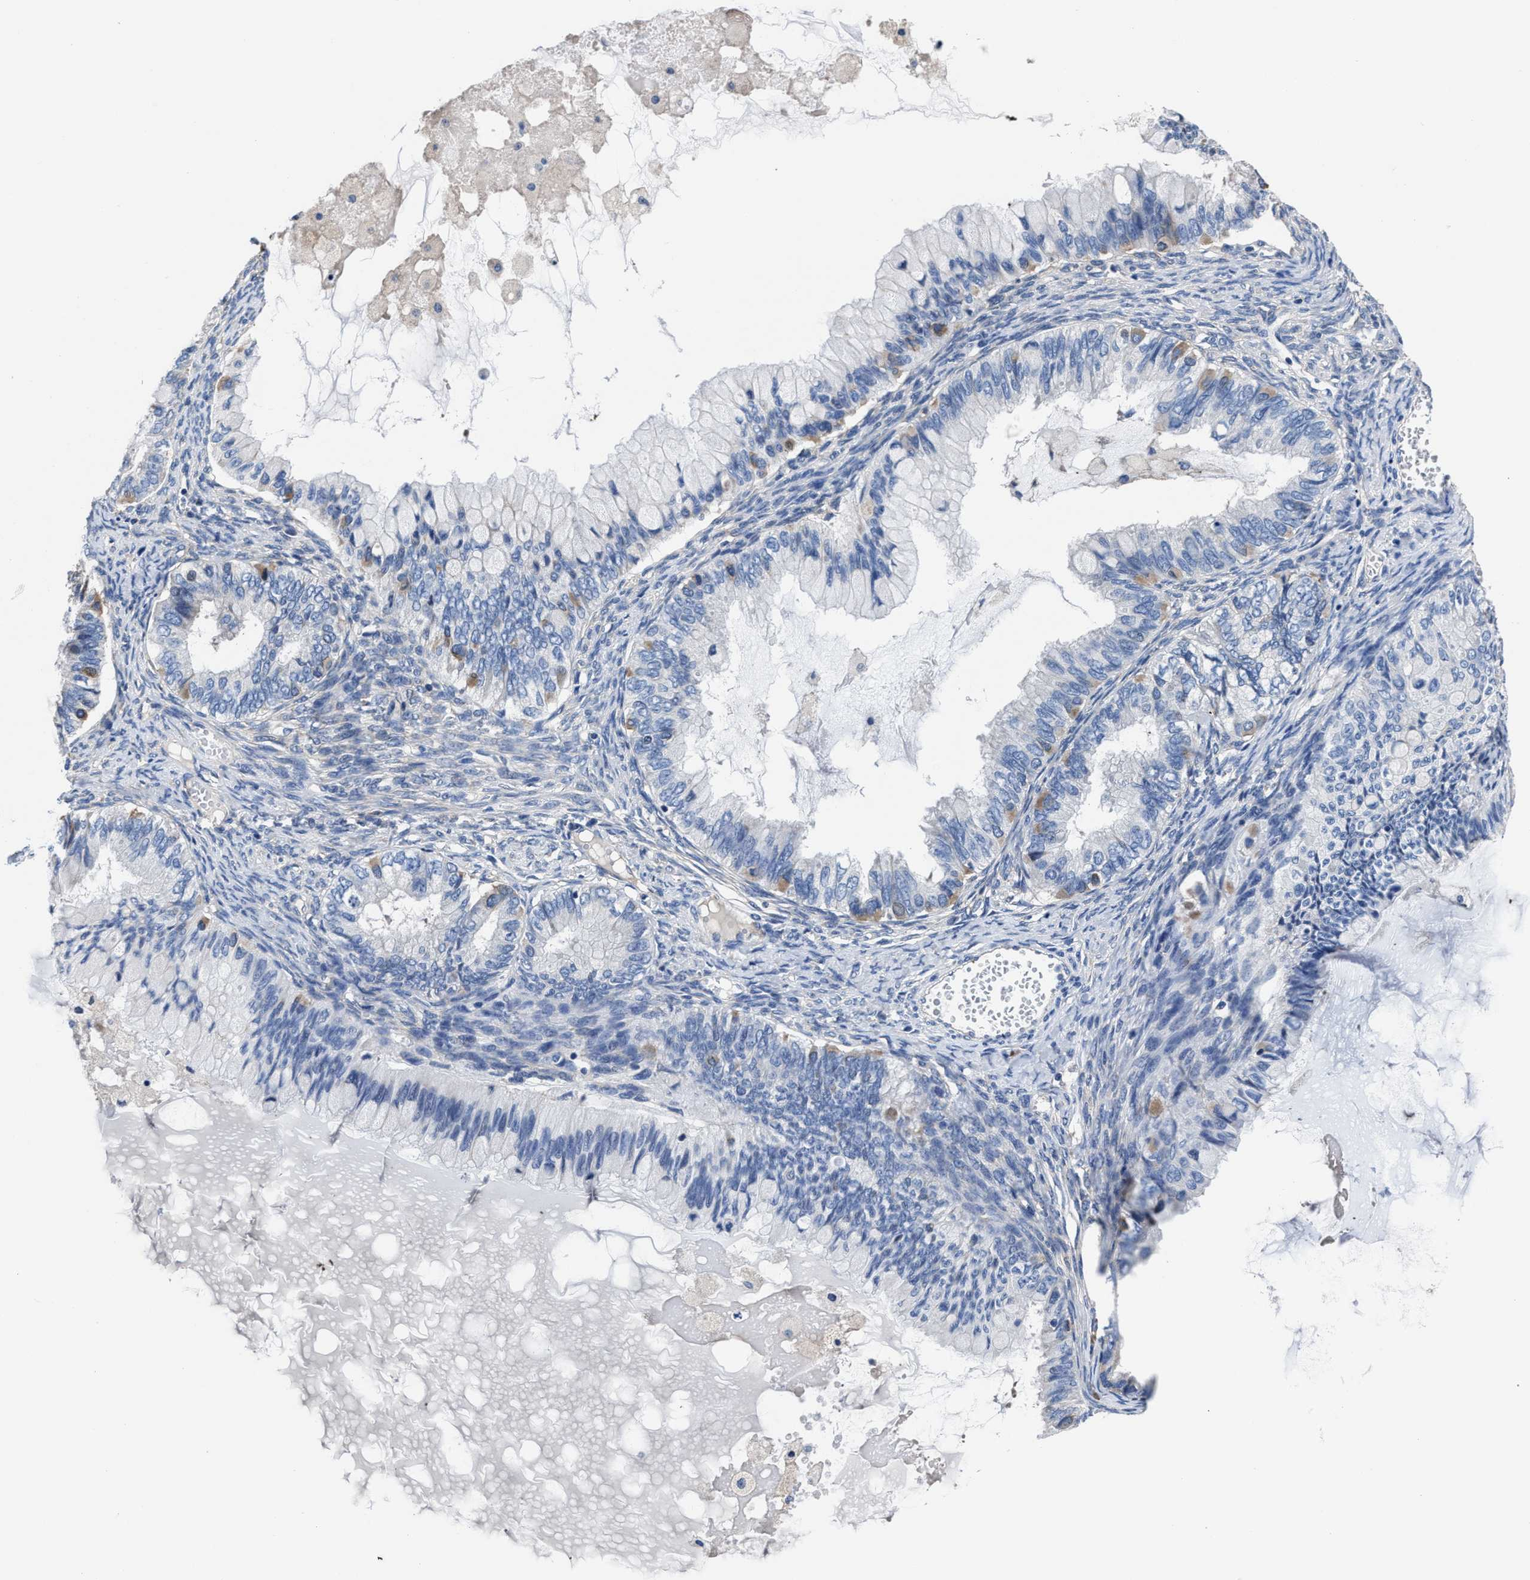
{"staining": {"intensity": "weak", "quantity": "<25%", "location": "cytoplasmic/membranous"}, "tissue": "ovarian cancer", "cell_type": "Tumor cells", "image_type": "cancer", "snomed": [{"axis": "morphology", "description": "Cystadenocarcinoma, mucinous, NOS"}, {"axis": "topography", "description": "Ovary"}], "caption": "Ovarian cancer (mucinous cystadenocarcinoma) stained for a protein using immunohistochemistry (IHC) displays no staining tumor cells.", "gene": "SRPK2", "patient": {"sex": "female", "age": 80}}